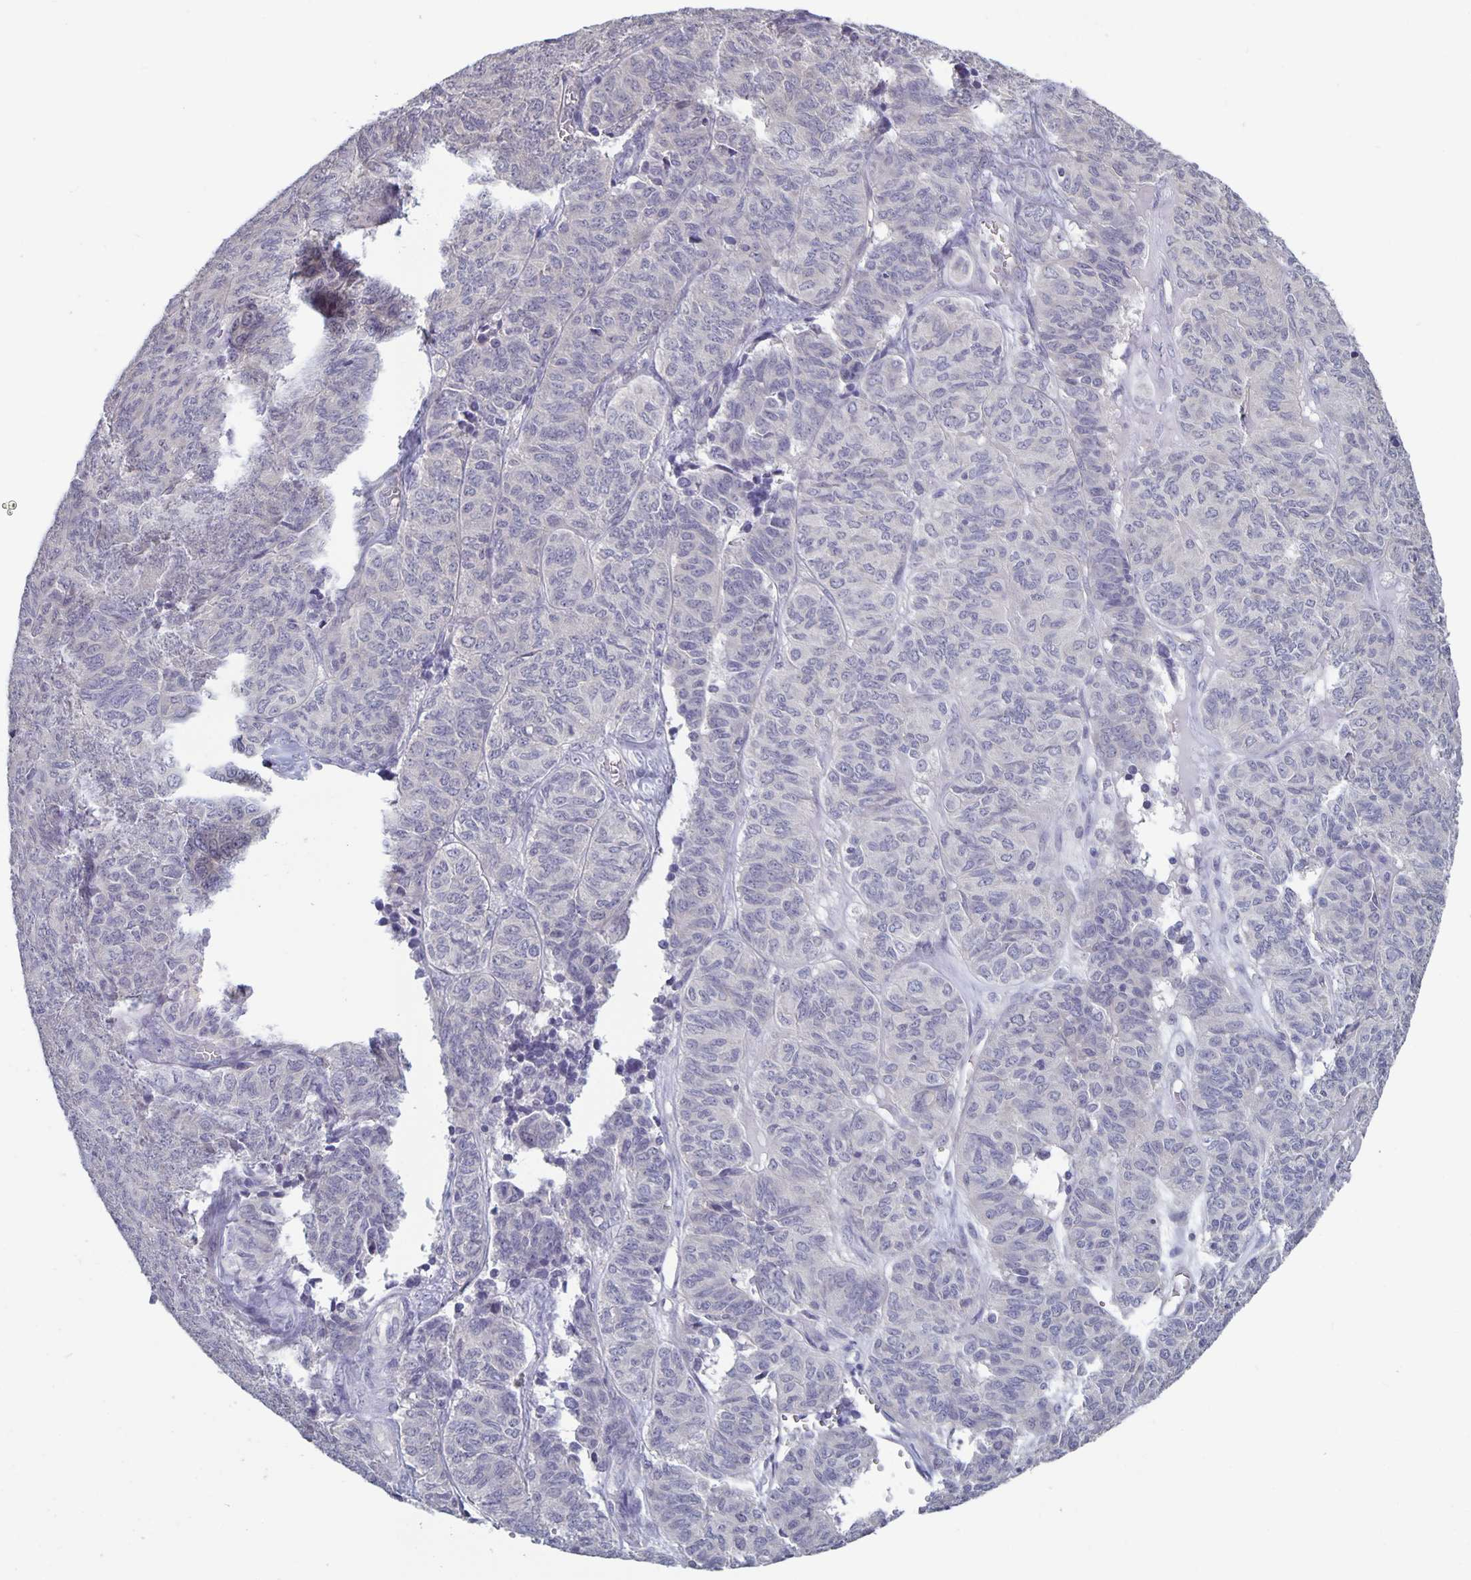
{"staining": {"intensity": "negative", "quantity": "none", "location": "none"}, "tissue": "ovarian cancer", "cell_type": "Tumor cells", "image_type": "cancer", "snomed": [{"axis": "morphology", "description": "Carcinoma, endometroid"}, {"axis": "topography", "description": "Ovary"}], "caption": "There is no significant staining in tumor cells of ovarian cancer (endometroid carcinoma).", "gene": "PLCB3", "patient": {"sex": "female", "age": 80}}